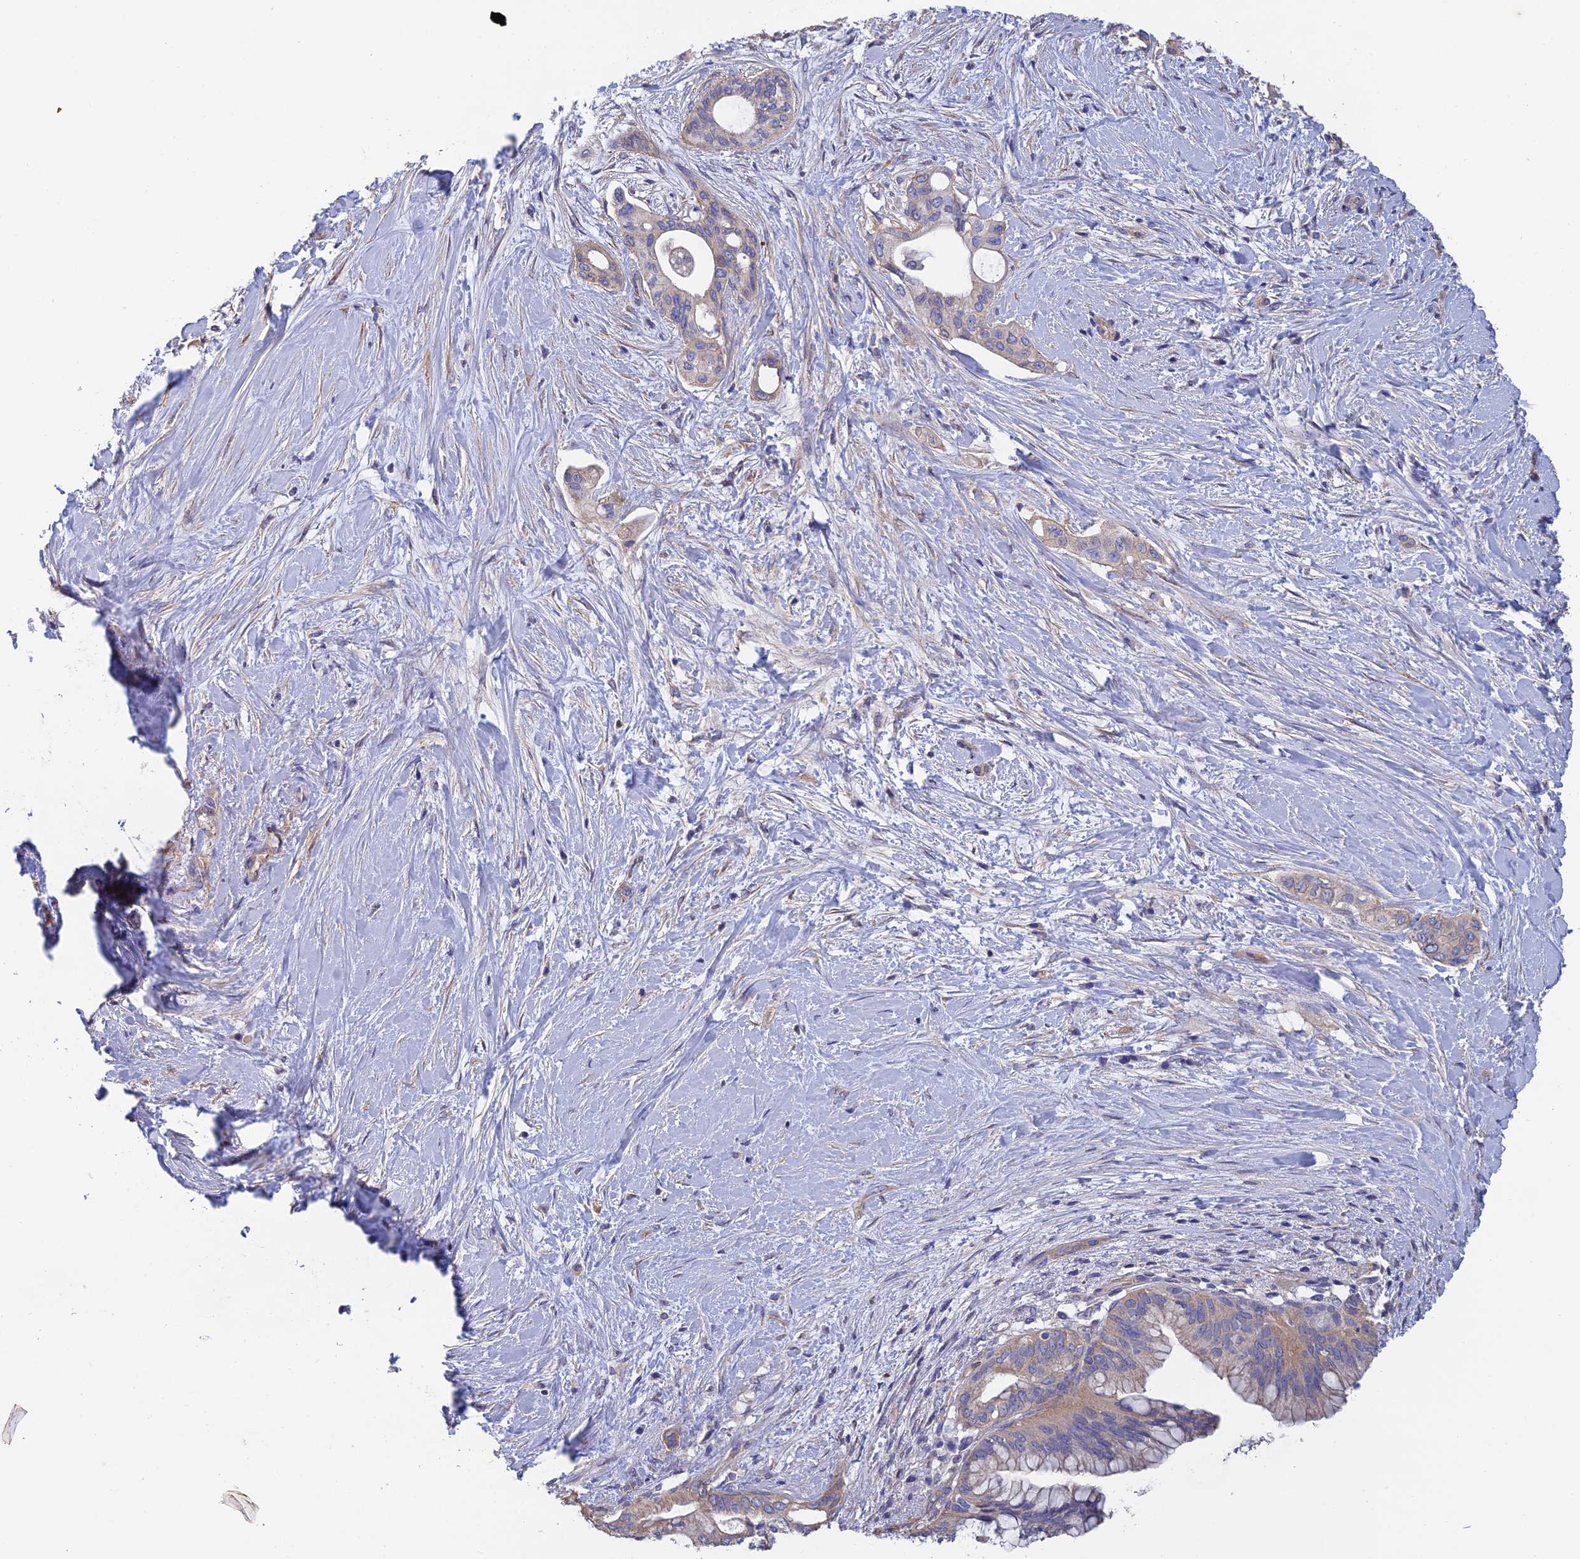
{"staining": {"intensity": "weak", "quantity": "<25%", "location": "cytoplasmic/membranous"}, "tissue": "pancreatic cancer", "cell_type": "Tumor cells", "image_type": "cancer", "snomed": [{"axis": "morphology", "description": "Adenocarcinoma, NOS"}, {"axis": "topography", "description": "Pancreas"}], "caption": "Tumor cells show no significant expression in pancreatic adenocarcinoma.", "gene": "PCDHA5", "patient": {"sex": "male", "age": 46}}